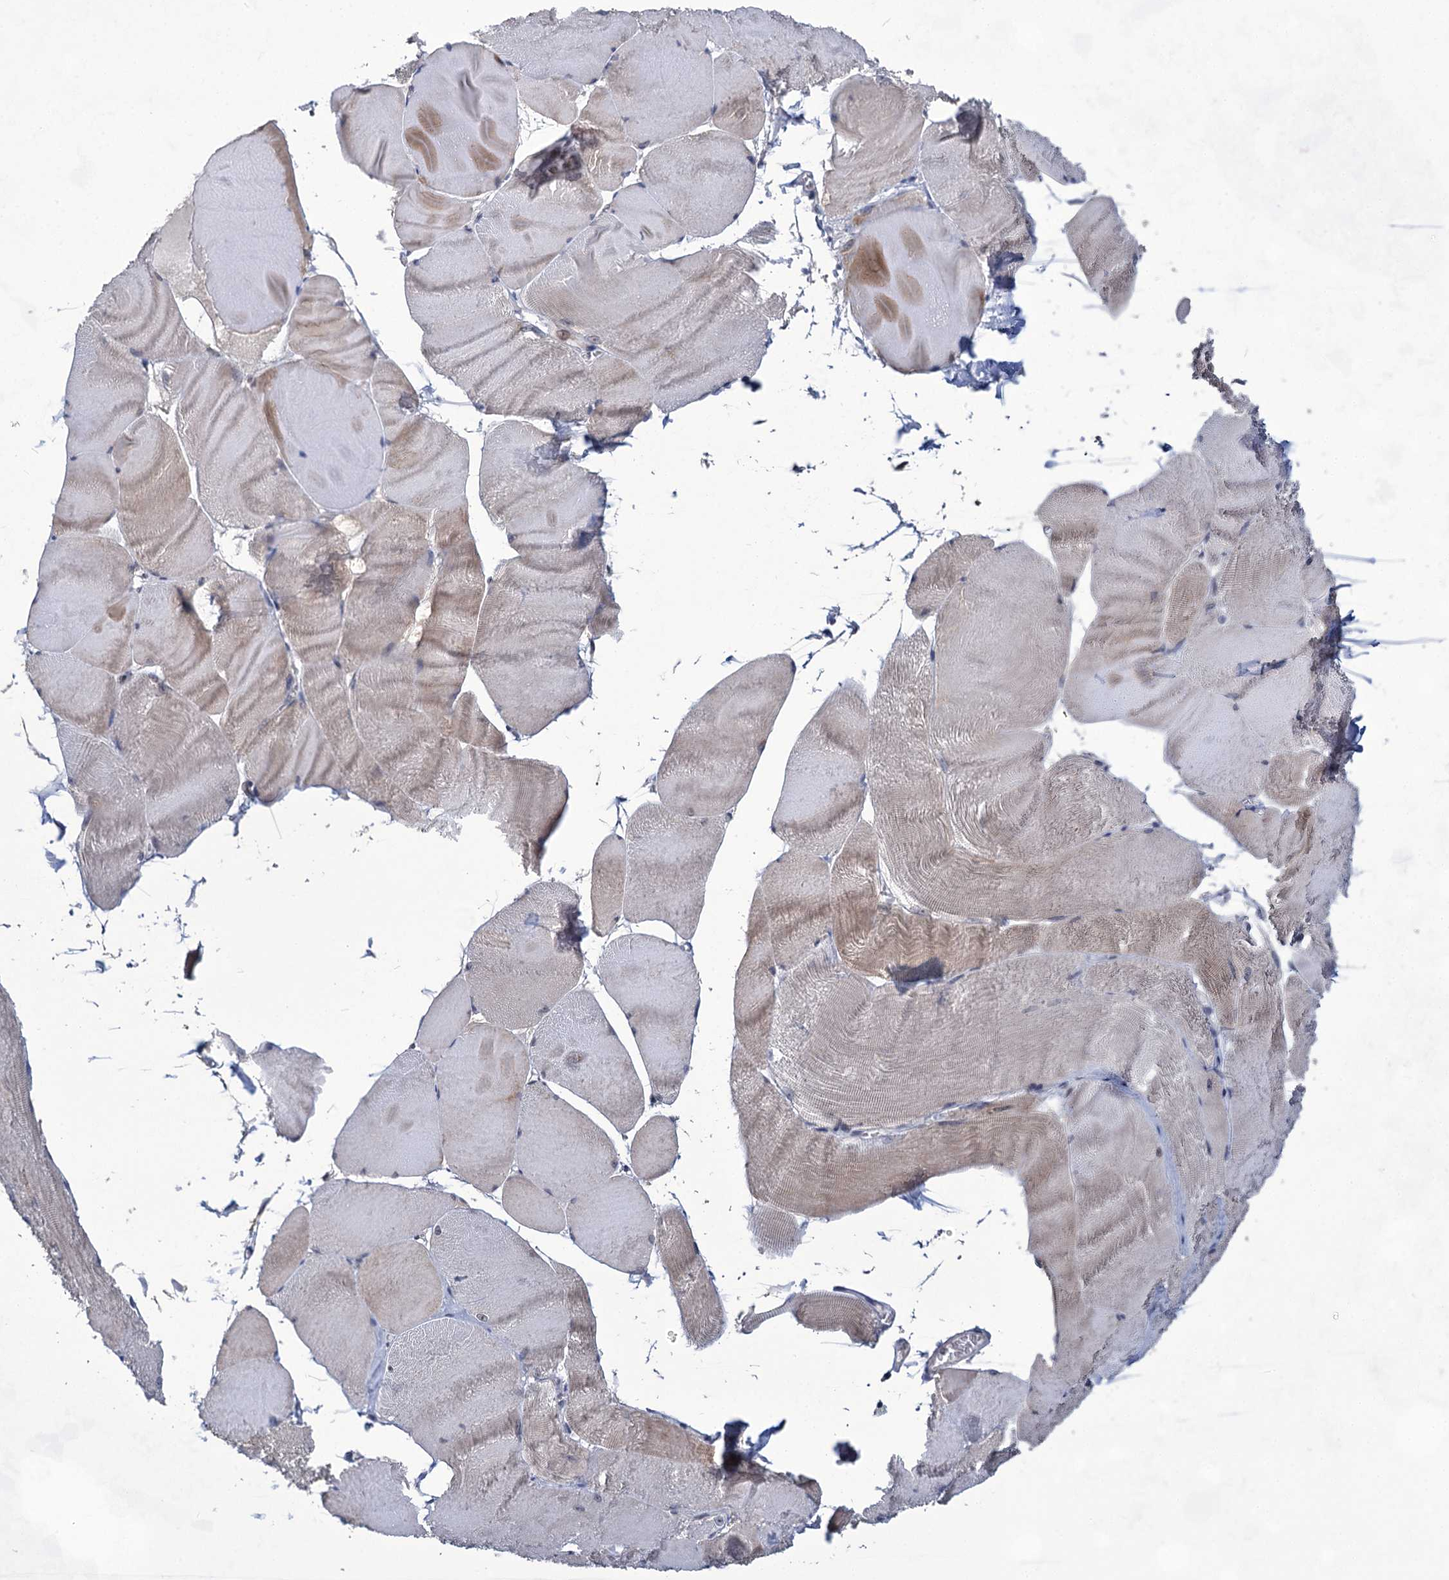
{"staining": {"intensity": "moderate", "quantity": "25%-75%", "location": "cytoplasmic/membranous"}, "tissue": "skeletal muscle", "cell_type": "Myocytes", "image_type": "normal", "snomed": [{"axis": "morphology", "description": "Normal tissue, NOS"}, {"axis": "morphology", "description": "Basal cell carcinoma"}, {"axis": "topography", "description": "Skeletal muscle"}], "caption": "A medium amount of moderate cytoplasmic/membranous expression is identified in approximately 25%-75% of myocytes in normal skeletal muscle.", "gene": "TTC17", "patient": {"sex": "female", "age": 64}}